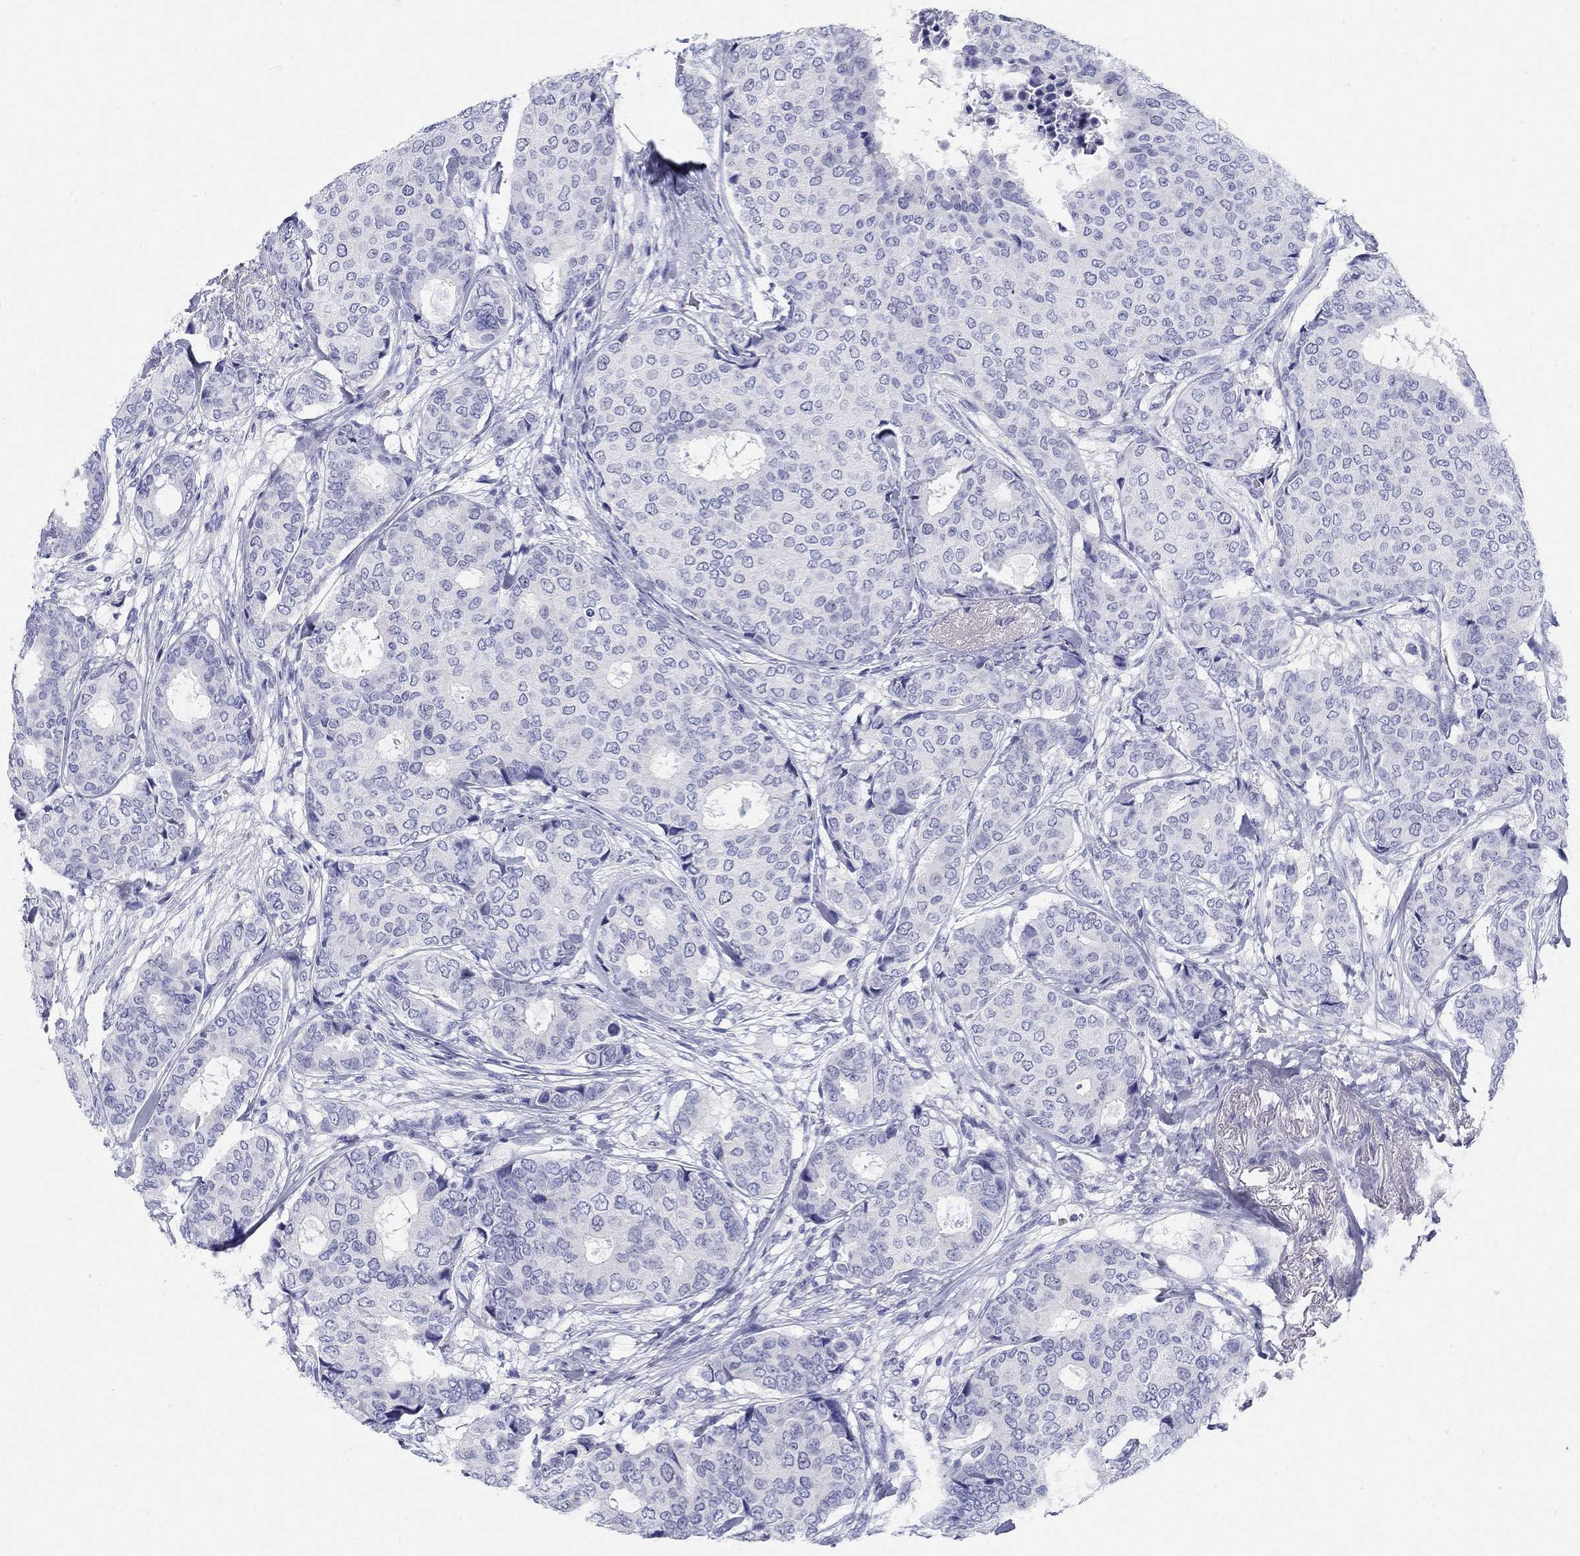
{"staining": {"intensity": "negative", "quantity": "none", "location": "none"}, "tissue": "breast cancer", "cell_type": "Tumor cells", "image_type": "cancer", "snomed": [{"axis": "morphology", "description": "Duct carcinoma"}, {"axis": "topography", "description": "Breast"}], "caption": "This is a histopathology image of immunohistochemistry (IHC) staining of invasive ductal carcinoma (breast), which shows no expression in tumor cells.", "gene": "LAMP5", "patient": {"sex": "female", "age": 75}}